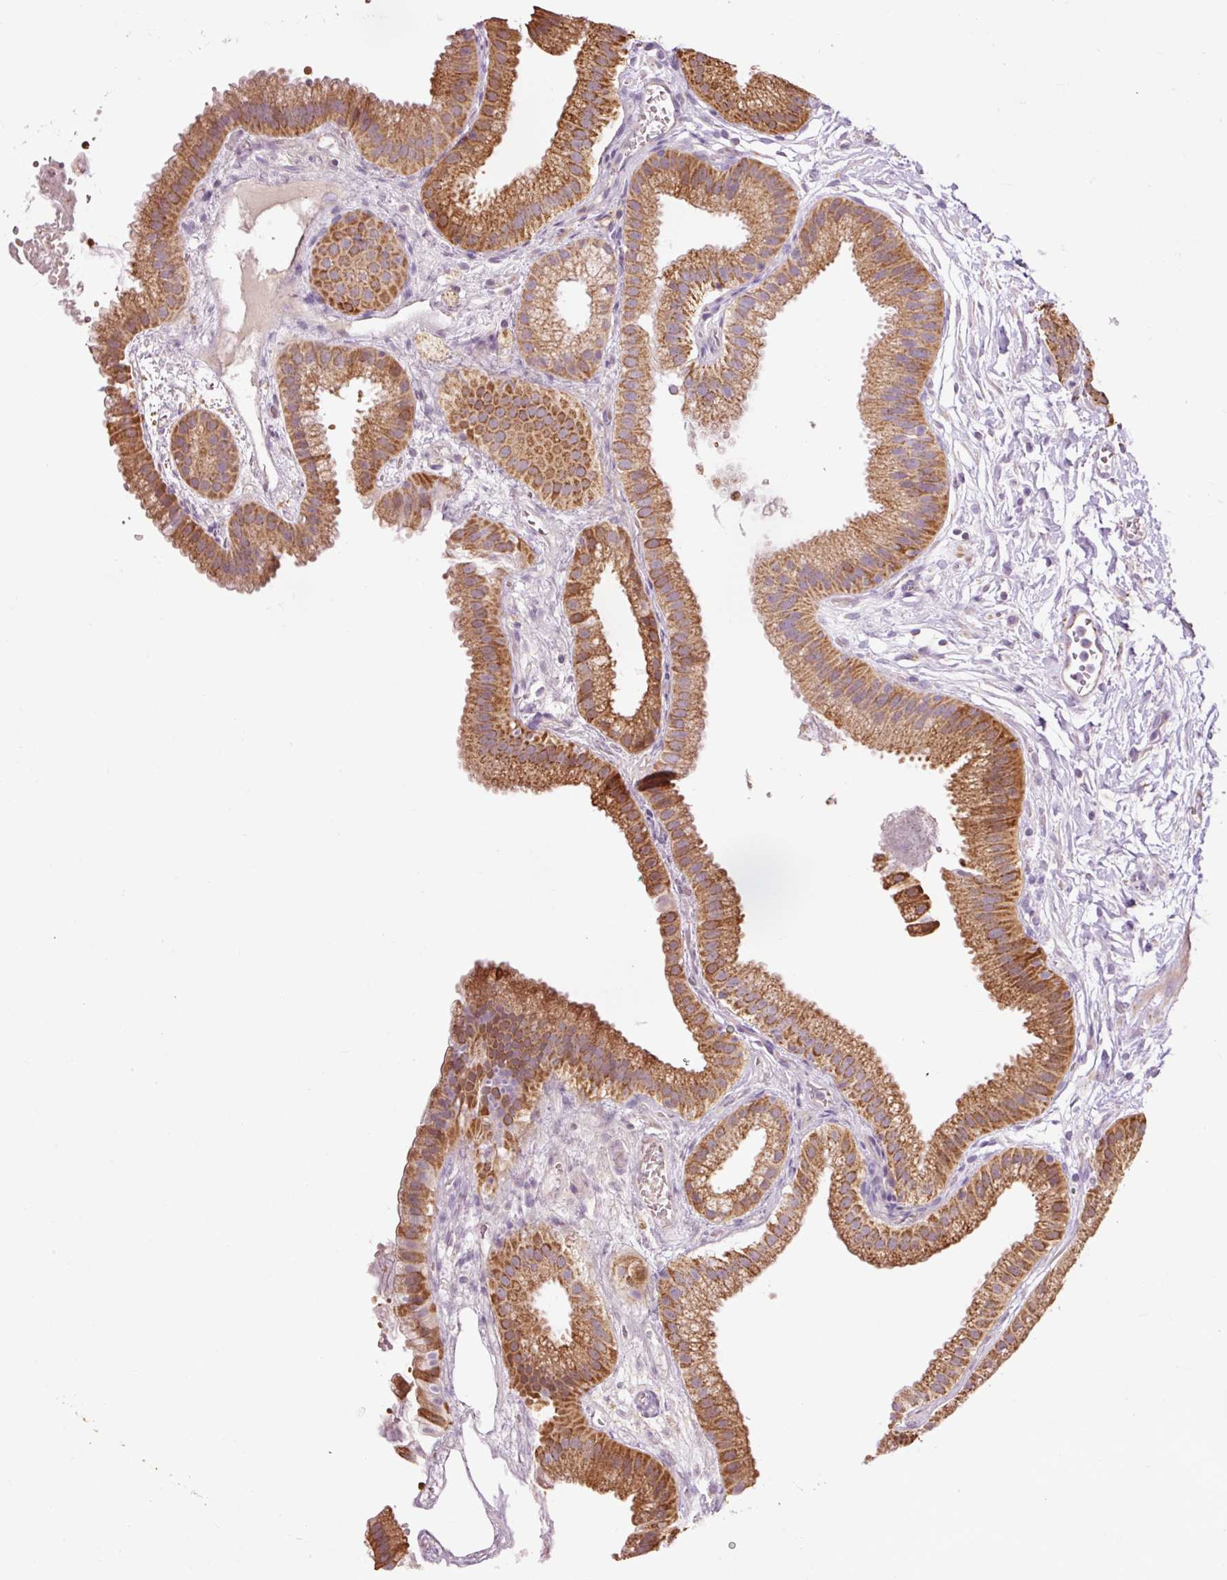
{"staining": {"intensity": "strong", "quantity": ">75%", "location": "cytoplasmic/membranous"}, "tissue": "gallbladder", "cell_type": "Glandular cells", "image_type": "normal", "snomed": [{"axis": "morphology", "description": "Normal tissue, NOS"}, {"axis": "topography", "description": "Gallbladder"}], "caption": "An image of human gallbladder stained for a protein displays strong cytoplasmic/membranous brown staining in glandular cells.", "gene": "PRDX5", "patient": {"sex": "female", "age": 63}}